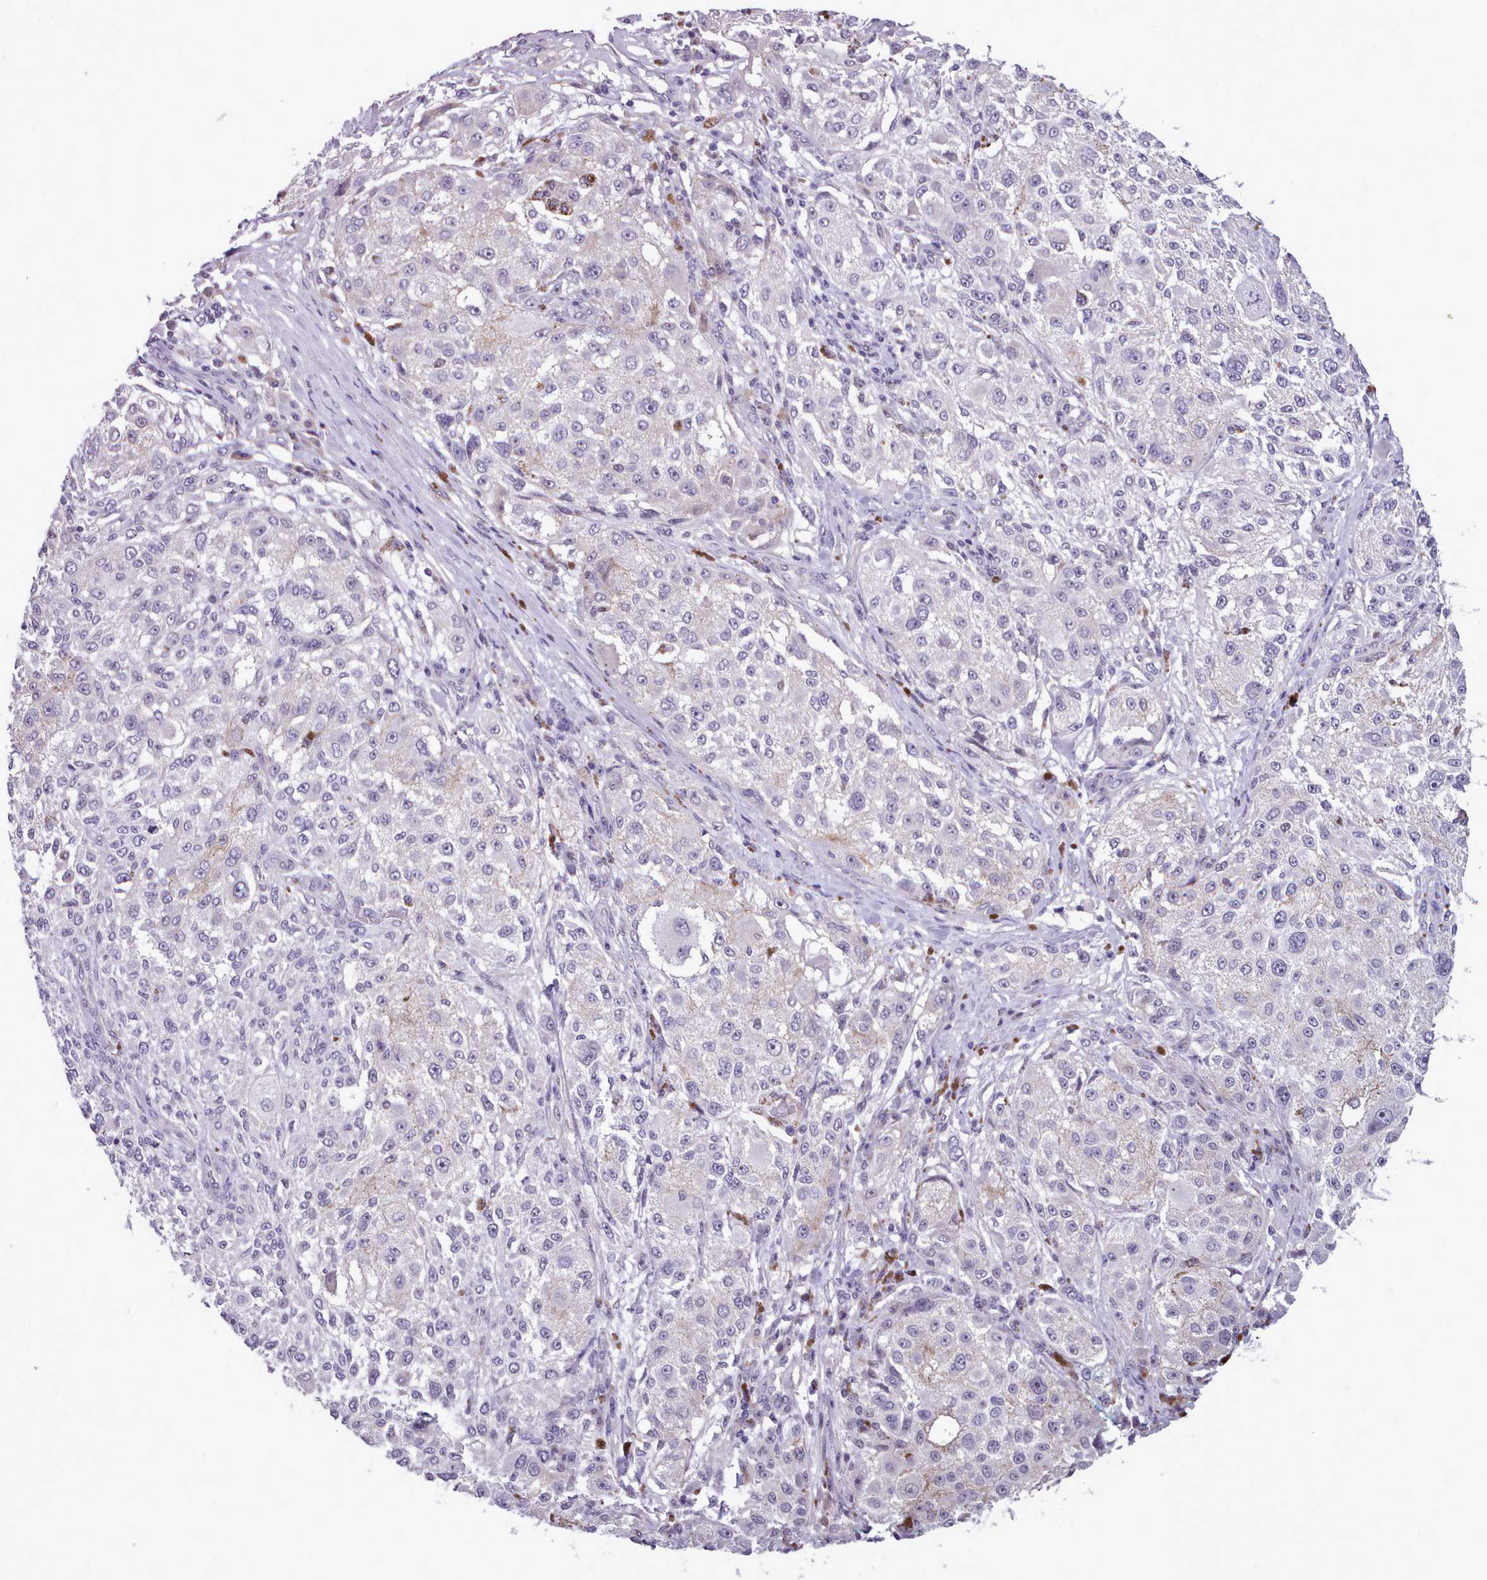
{"staining": {"intensity": "negative", "quantity": "none", "location": "none"}, "tissue": "melanoma", "cell_type": "Tumor cells", "image_type": "cancer", "snomed": [{"axis": "morphology", "description": "Necrosis, NOS"}, {"axis": "morphology", "description": "Malignant melanoma, NOS"}, {"axis": "topography", "description": "Skin"}], "caption": "An immunohistochemistry (IHC) micrograph of melanoma is shown. There is no staining in tumor cells of melanoma.", "gene": "KCTD16", "patient": {"sex": "female", "age": 87}}